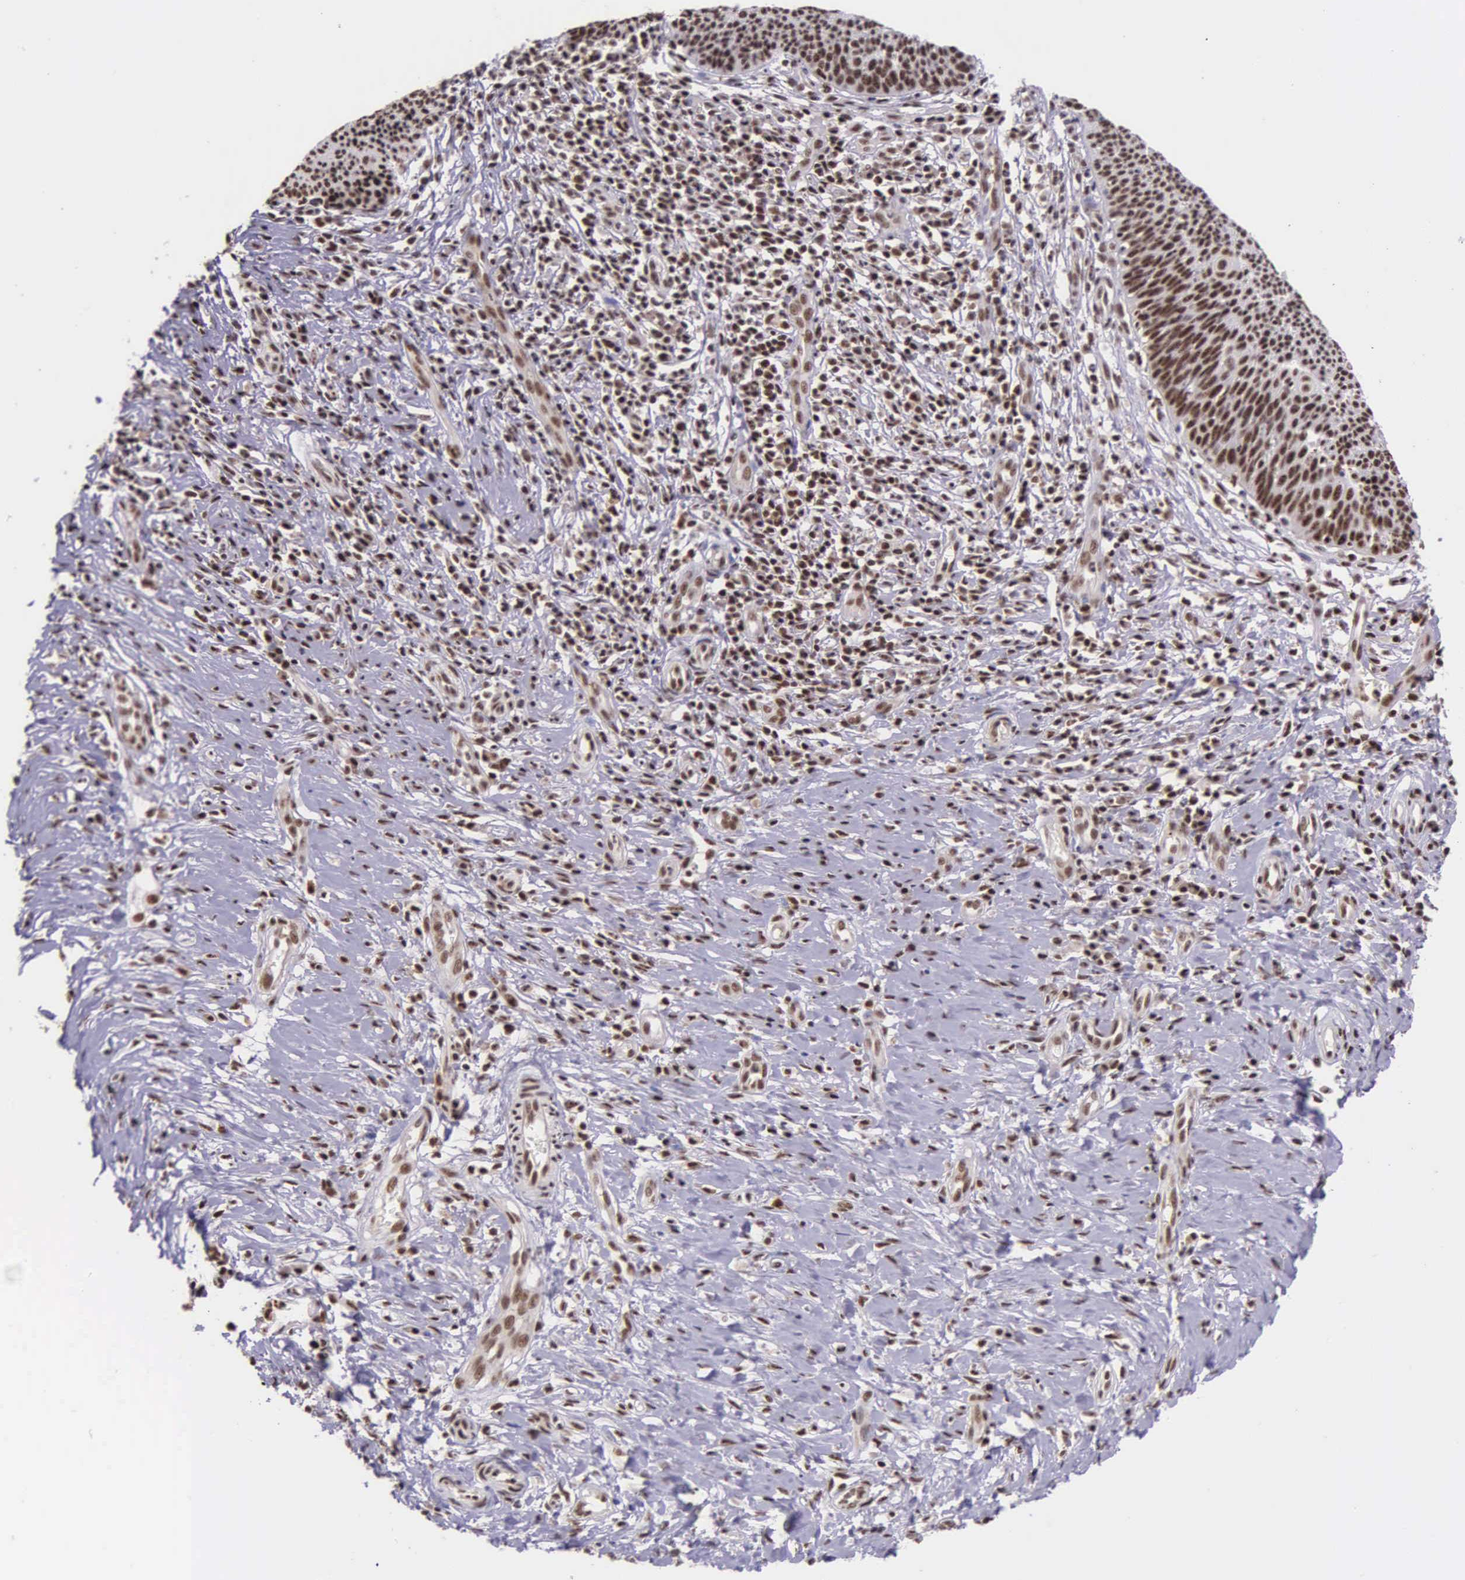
{"staining": {"intensity": "weak", "quantity": ">75%", "location": "nuclear"}, "tissue": "cervical cancer", "cell_type": "Tumor cells", "image_type": "cancer", "snomed": [{"axis": "morphology", "description": "Squamous cell carcinoma, NOS"}, {"axis": "topography", "description": "Cervix"}], "caption": "Brown immunohistochemical staining in squamous cell carcinoma (cervical) reveals weak nuclear positivity in about >75% of tumor cells.", "gene": "FAM47A", "patient": {"sex": "female", "age": 41}}